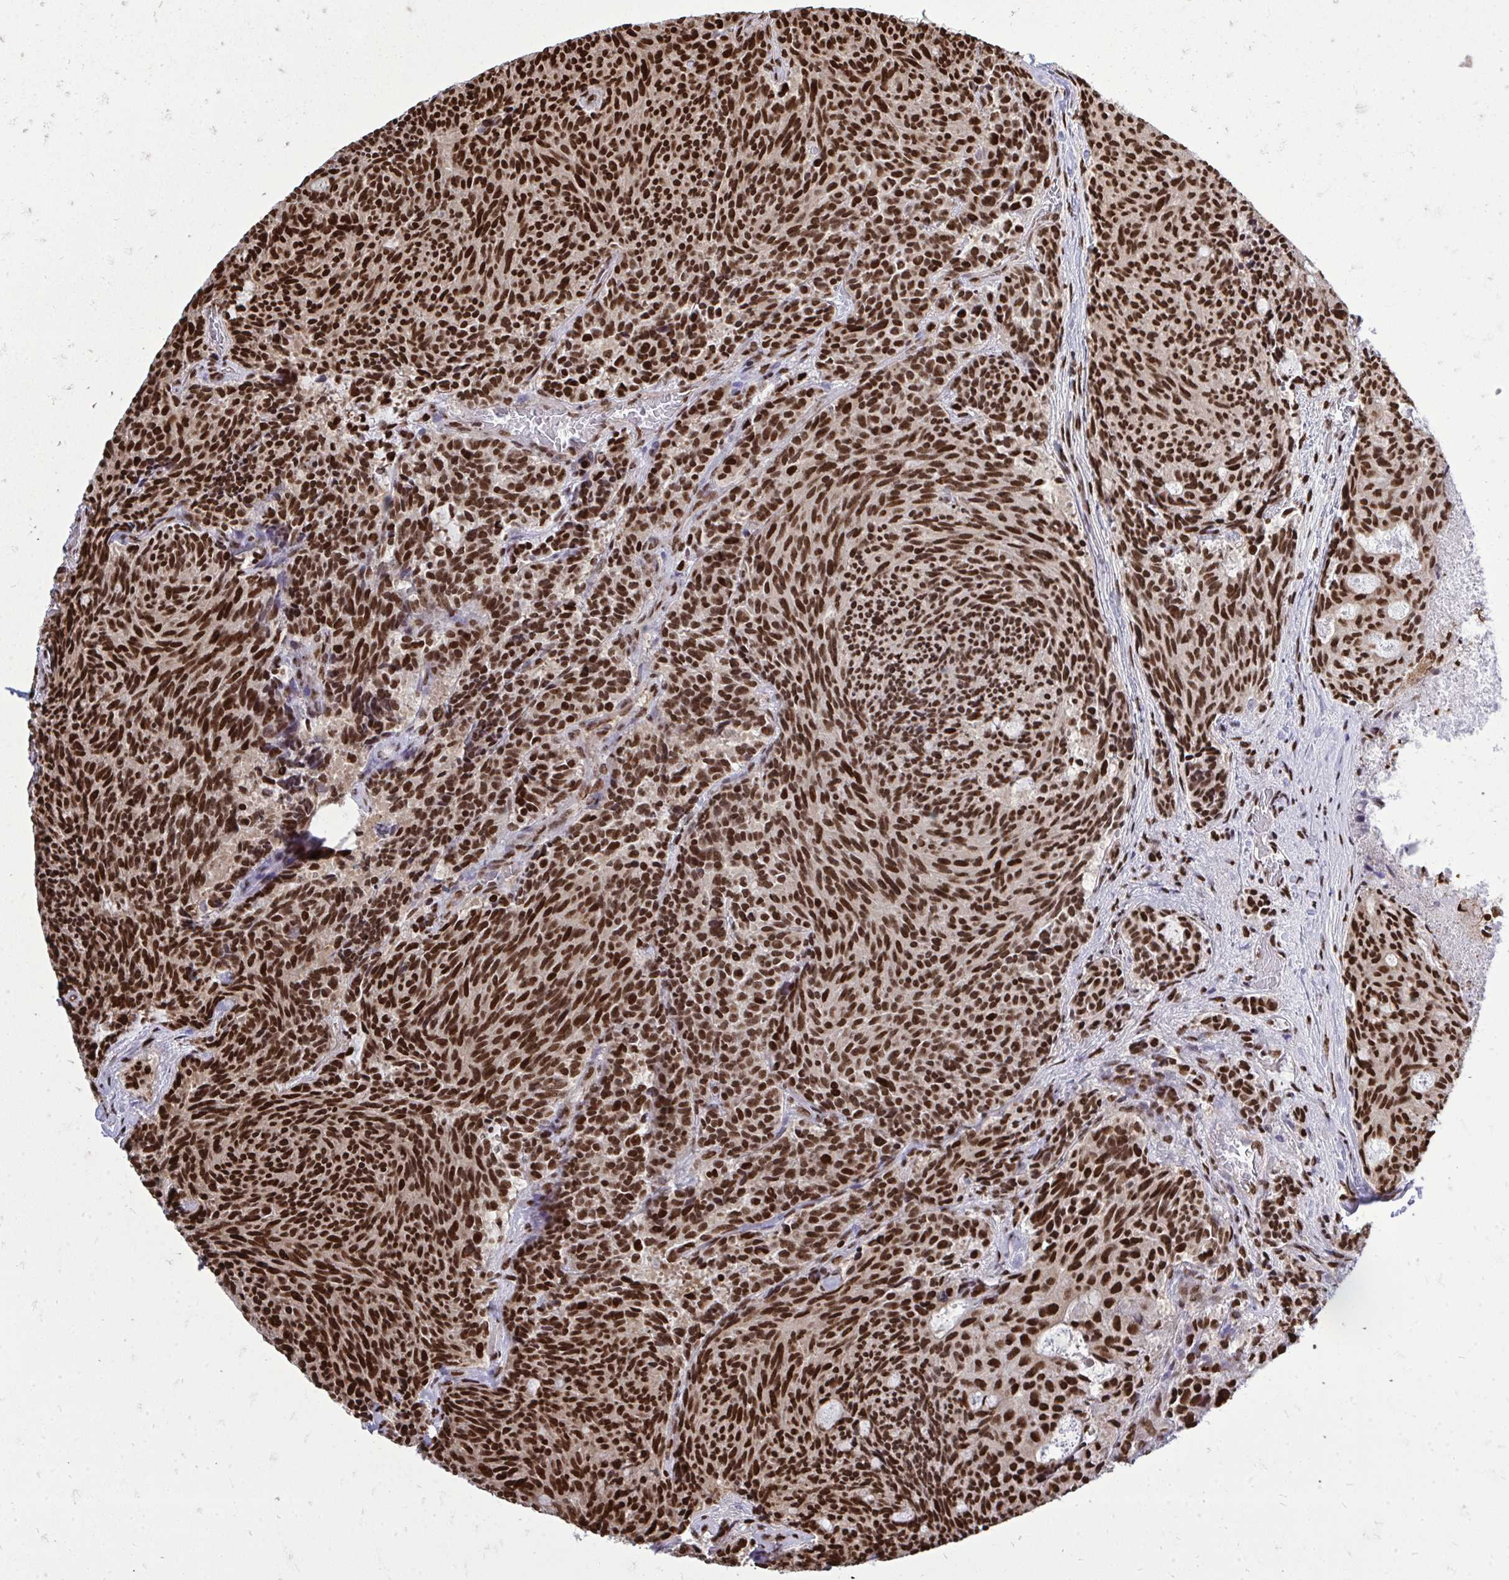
{"staining": {"intensity": "strong", "quantity": ">75%", "location": "nuclear"}, "tissue": "carcinoid", "cell_type": "Tumor cells", "image_type": "cancer", "snomed": [{"axis": "morphology", "description": "Carcinoid, malignant, NOS"}, {"axis": "topography", "description": "Pancreas"}], "caption": "There is high levels of strong nuclear staining in tumor cells of carcinoid, as demonstrated by immunohistochemical staining (brown color).", "gene": "TBL1Y", "patient": {"sex": "female", "age": 54}}